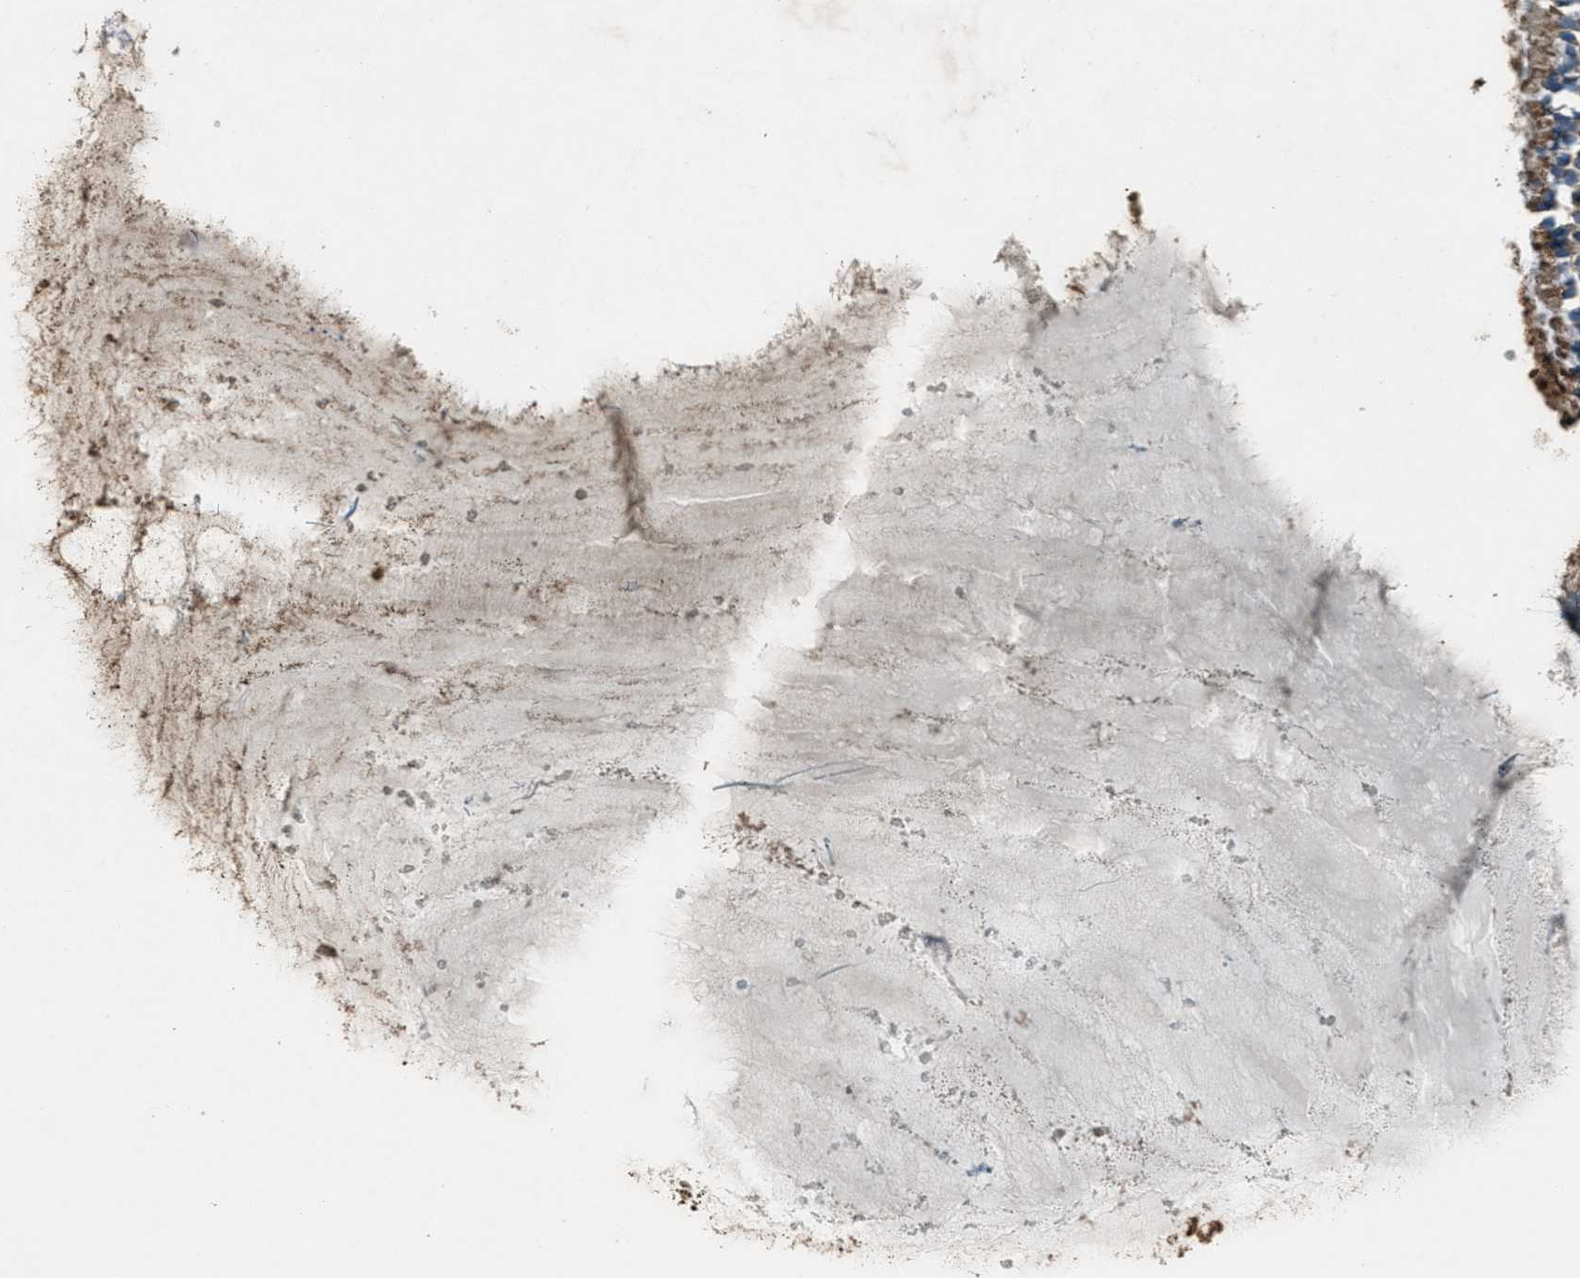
{"staining": {"intensity": "strong", "quantity": ">75%", "location": "cytoplasmic/membranous"}, "tissue": "nasopharynx", "cell_type": "Respiratory epithelial cells", "image_type": "normal", "snomed": [{"axis": "morphology", "description": "Normal tissue, NOS"}, {"axis": "topography", "description": "Nasopharynx"}], "caption": "Immunohistochemical staining of normal nasopharynx shows high levels of strong cytoplasmic/membranous staining in about >75% of respiratory epithelial cells. (DAB IHC, brown staining for protein, blue staining for nuclei).", "gene": "BCKDK", "patient": {"sex": "male", "age": 21}}